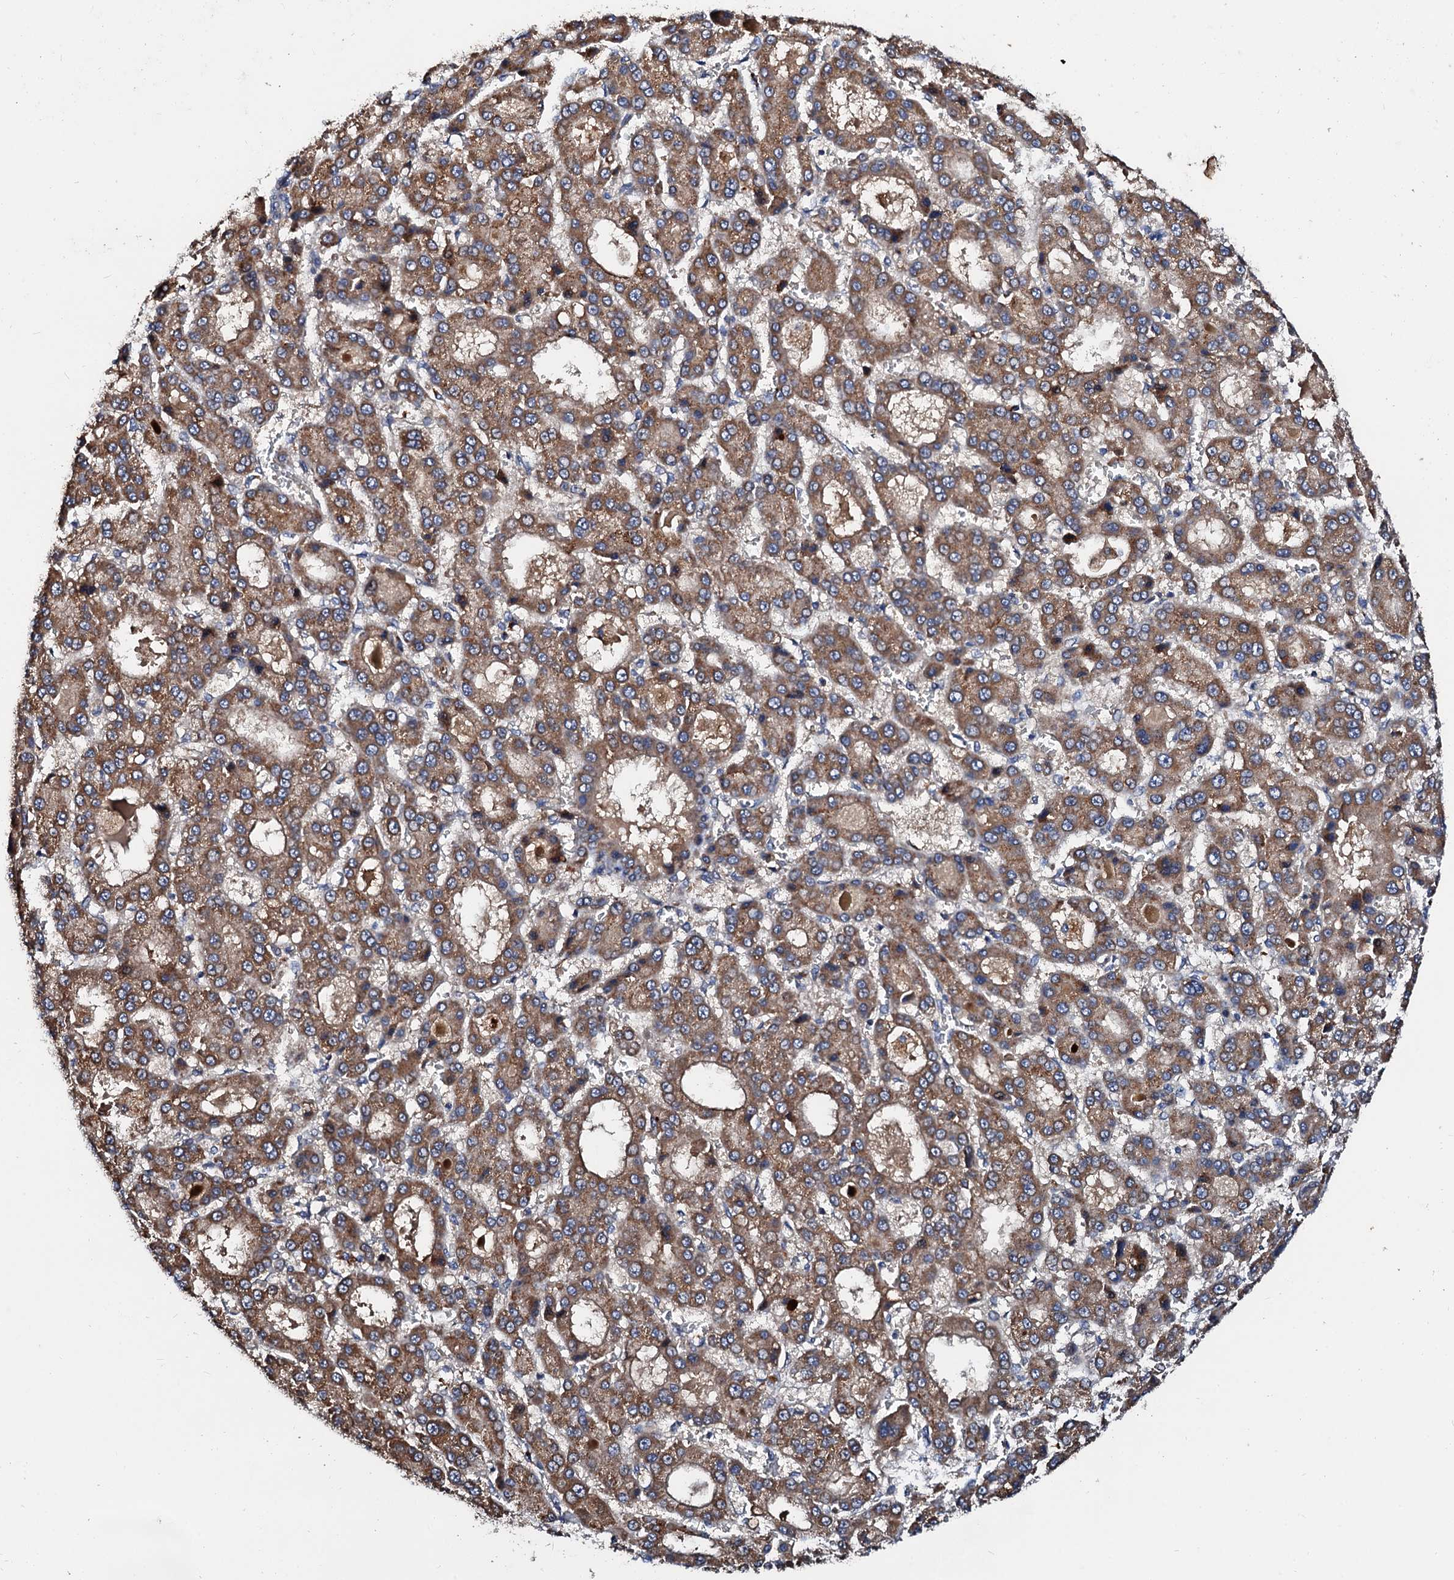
{"staining": {"intensity": "moderate", "quantity": ">75%", "location": "cytoplasmic/membranous"}, "tissue": "liver cancer", "cell_type": "Tumor cells", "image_type": "cancer", "snomed": [{"axis": "morphology", "description": "Carcinoma, Hepatocellular, NOS"}, {"axis": "topography", "description": "Liver"}], "caption": "Moderate cytoplasmic/membranous staining is seen in approximately >75% of tumor cells in liver hepatocellular carcinoma.", "gene": "FIBIN", "patient": {"sex": "male", "age": 70}}